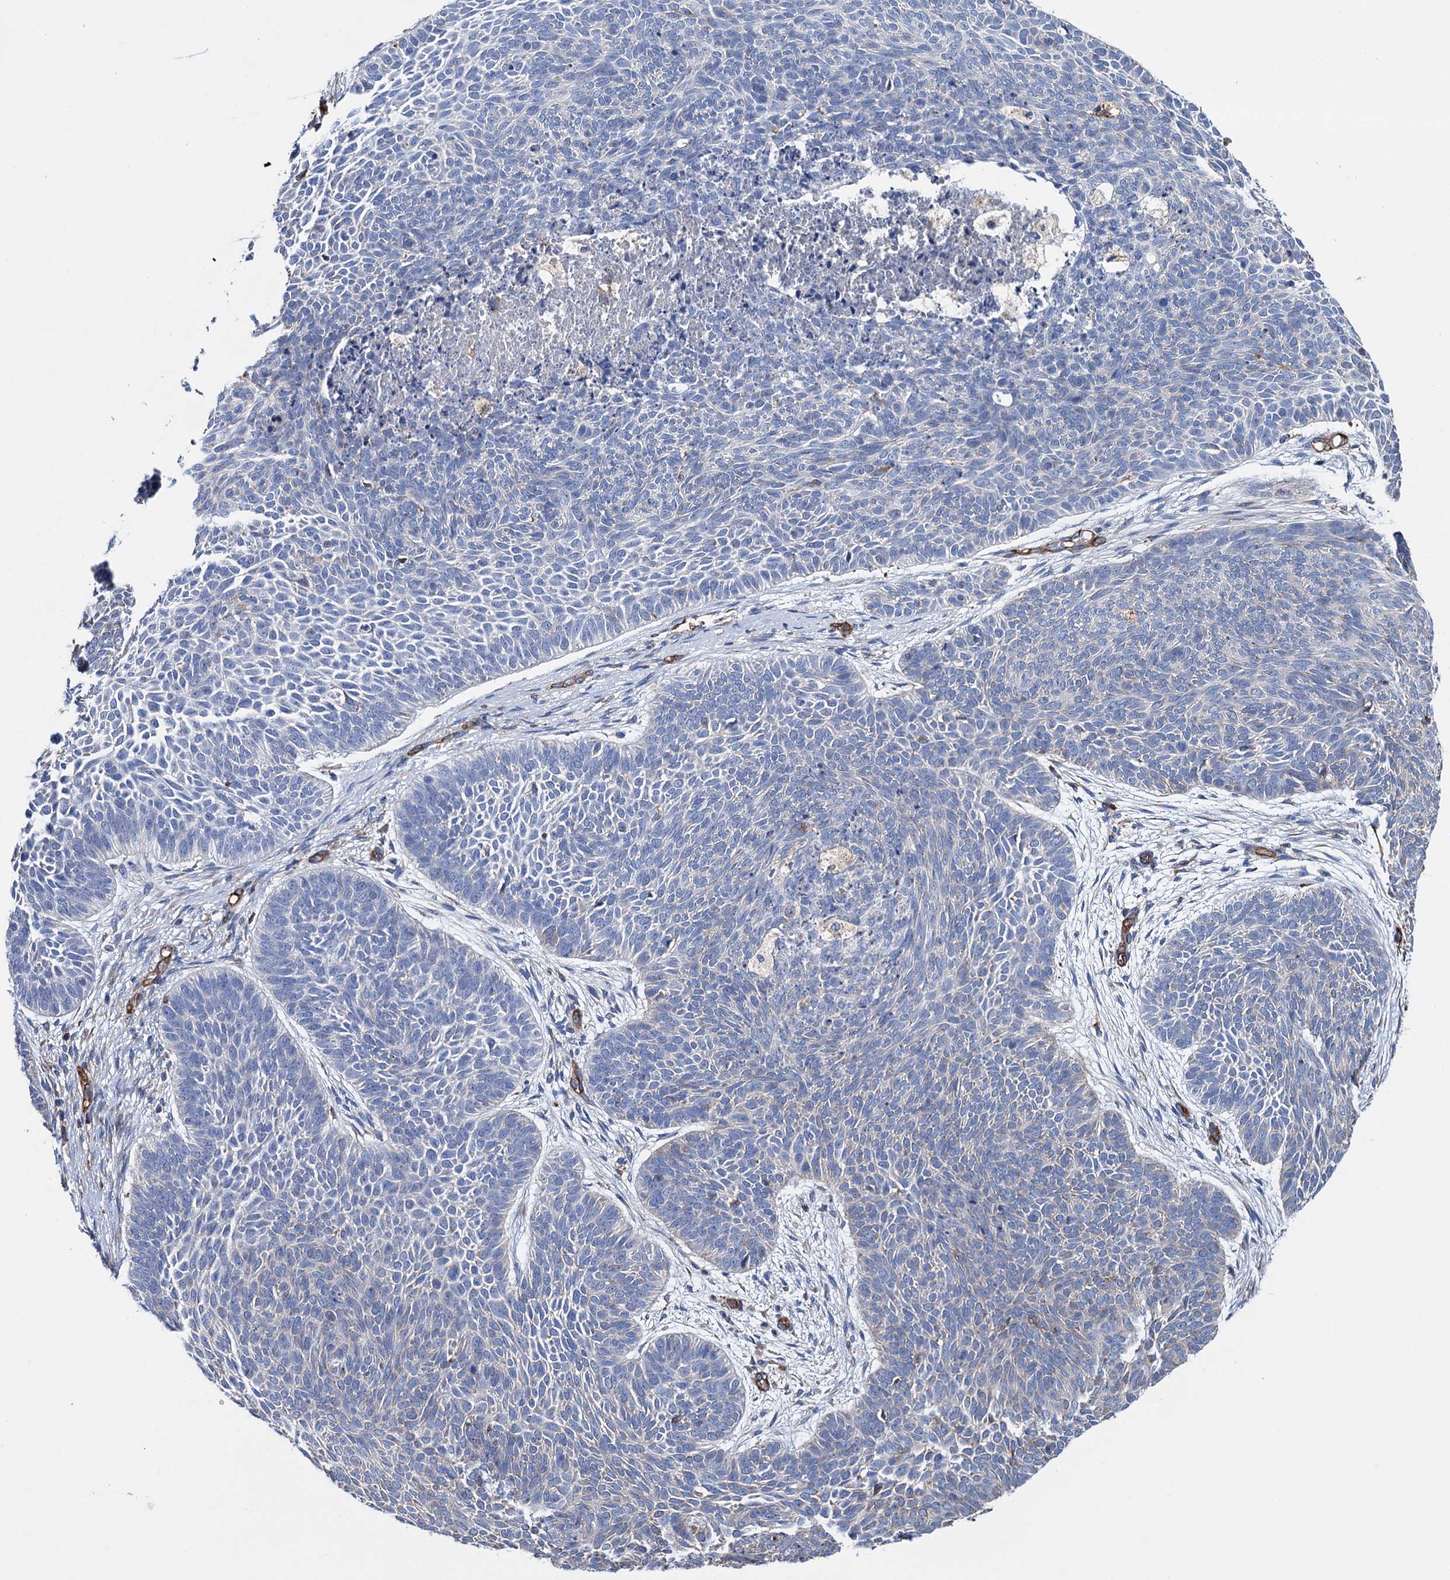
{"staining": {"intensity": "negative", "quantity": "none", "location": "none"}, "tissue": "skin cancer", "cell_type": "Tumor cells", "image_type": "cancer", "snomed": [{"axis": "morphology", "description": "Basal cell carcinoma"}, {"axis": "topography", "description": "Skin"}], "caption": "Tumor cells show no significant staining in basal cell carcinoma (skin).", "gene": "SCPEP1", "patient": {"sex": "male", "age": 85}}